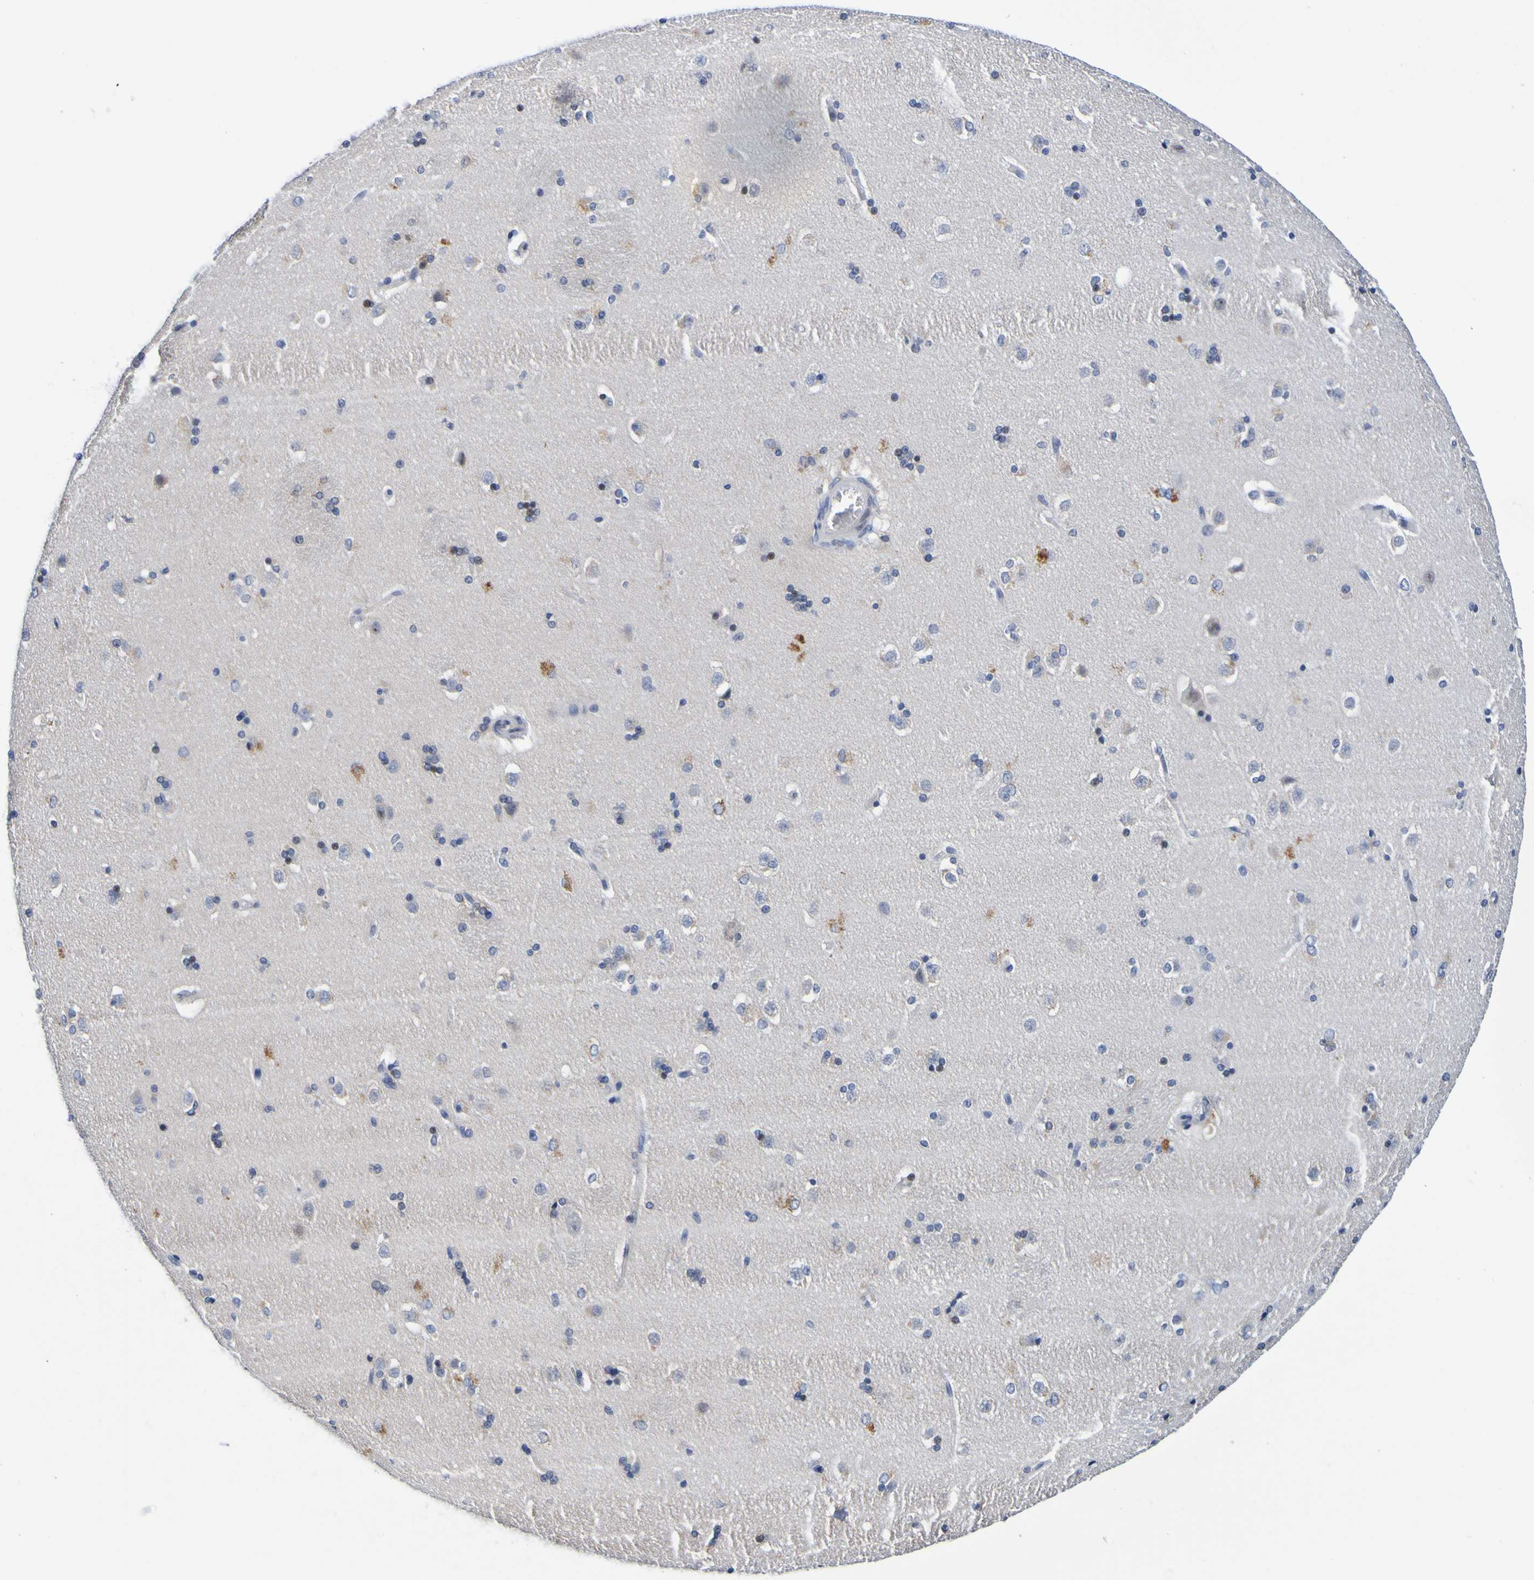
{"staining": {"intensity": "negative", "quantity": "none", "location": "none"}, "tissue": "caudate", "cell_type": "Glial cells", "image_type": "normal", "snomed": [{"axis": "morphology", "description": "Normal tissue, NOS"}, {"axis": "topography", "description": "Lateral ventricle wall"}], "caption": "Histopathology image shows no protein staining in glial cells of normal caudate. The staining is performed using DAB (3,3'-diaminobenzidine) brown chromogen with nuclei counter-stained in using hematoxylin.", "gene": "VMA21", "patient": {"sex": "female", "age": 19}}